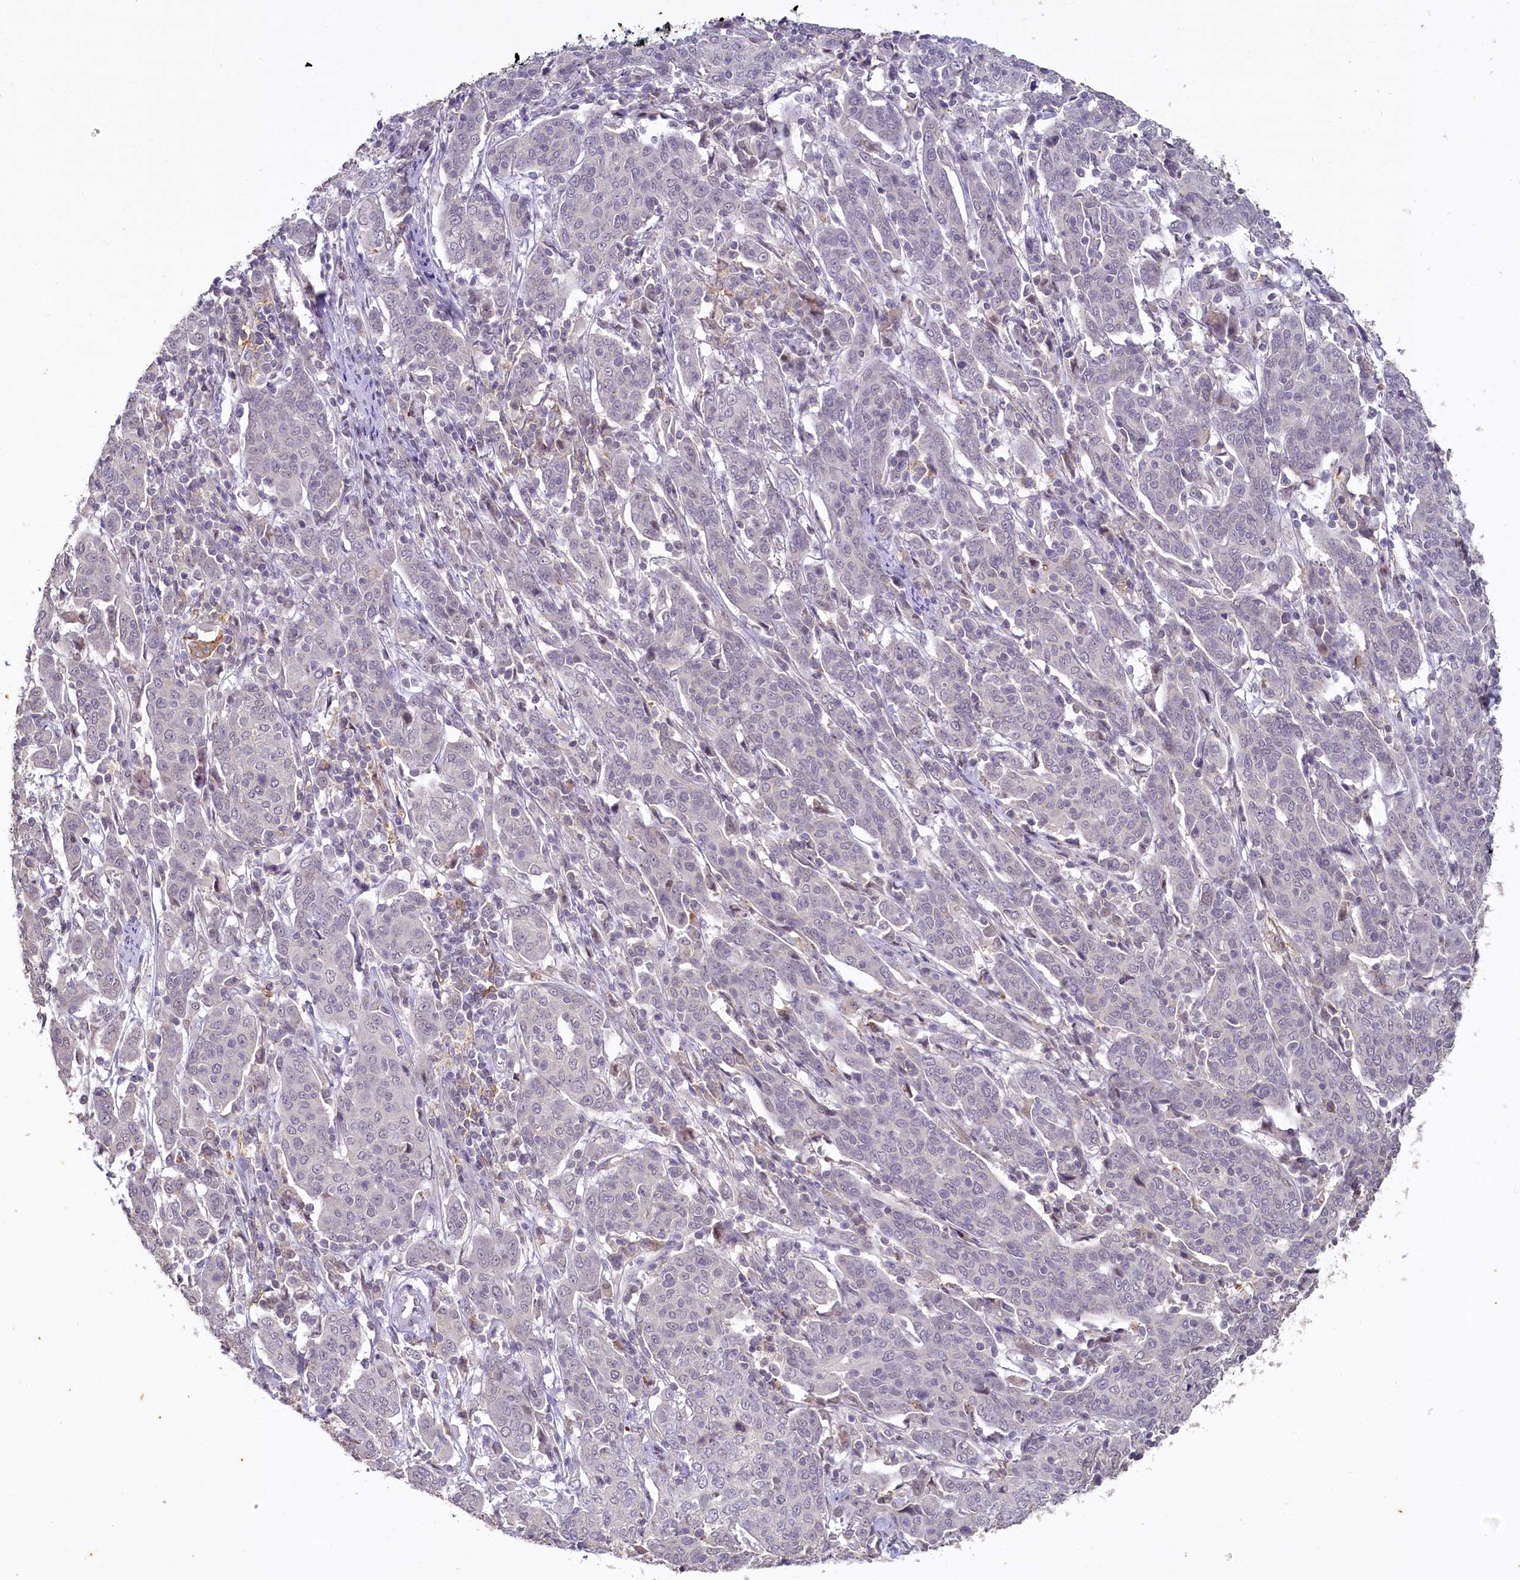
{"staining": {"intensity": "negative", "quantity": "none", "location": "none"}, "tissue": "cervical cancer", "cell_type": "Tumor cells", "image_type": "cancer", "snomed": [{"axis": "morphology", "description": "Squamous cell carcinoma, NOS"}, {"axis": "topography", "description": "Cervix"}], "caption": "Immunohistochemistry of human cervical cancer displays no staining in tumor cells.", "gene": "MUCL1", "patient": {"sex": "female", "age": 67}}